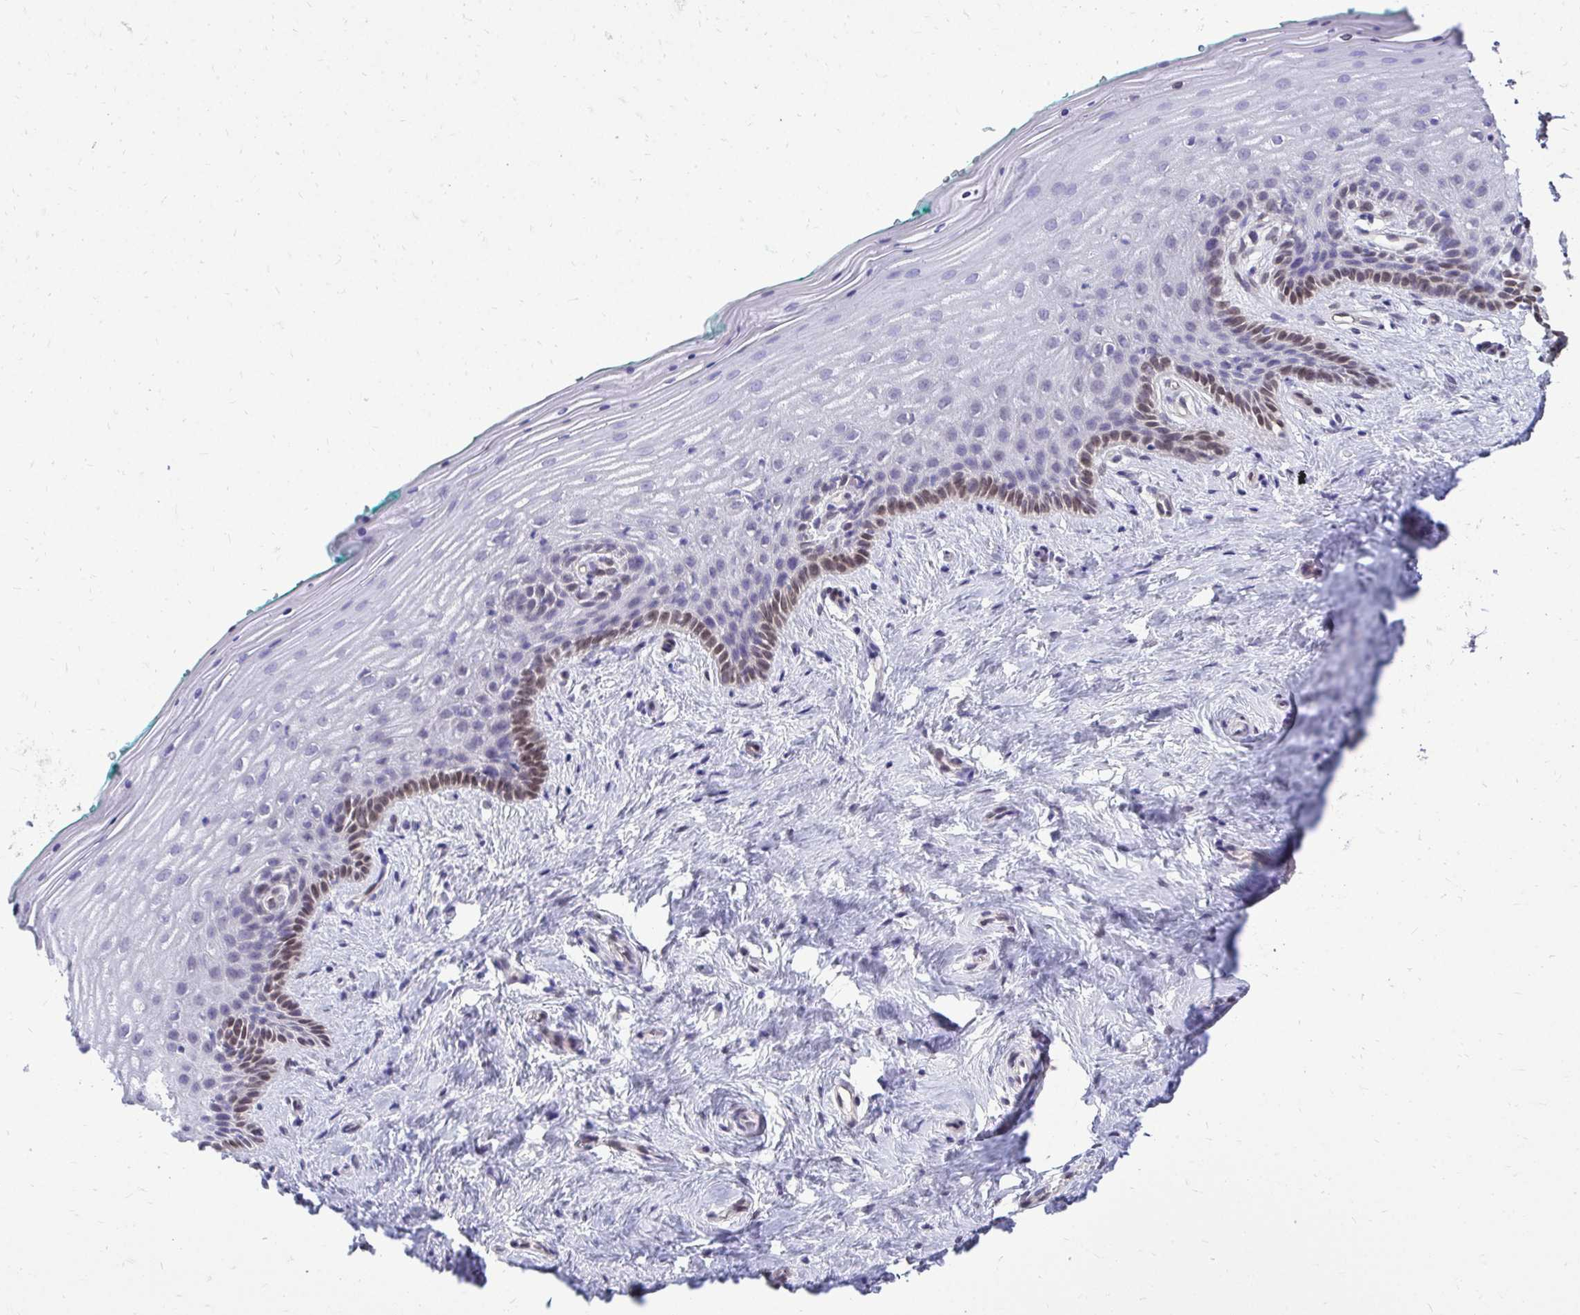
{"staining": {"intensity": "moderate", "quantity": "<25%", "location": "nuclear"}, "tissue": "vagina", "cell_type": "Squamous epithelial cells", "image_type": "normal", "snomed": [{"axis": "morphology", "description": "Normal tissue, NOS"}, {"axis": "topography", "description": "Vagina"}], "caption": "The histopathology image demonstrates a brown stain indicating the presence of a protein in the nuclear of squamous epithelial cells in vagina.", "gene": "BANF1", "patient": {"sex": "female", "age": 45}}